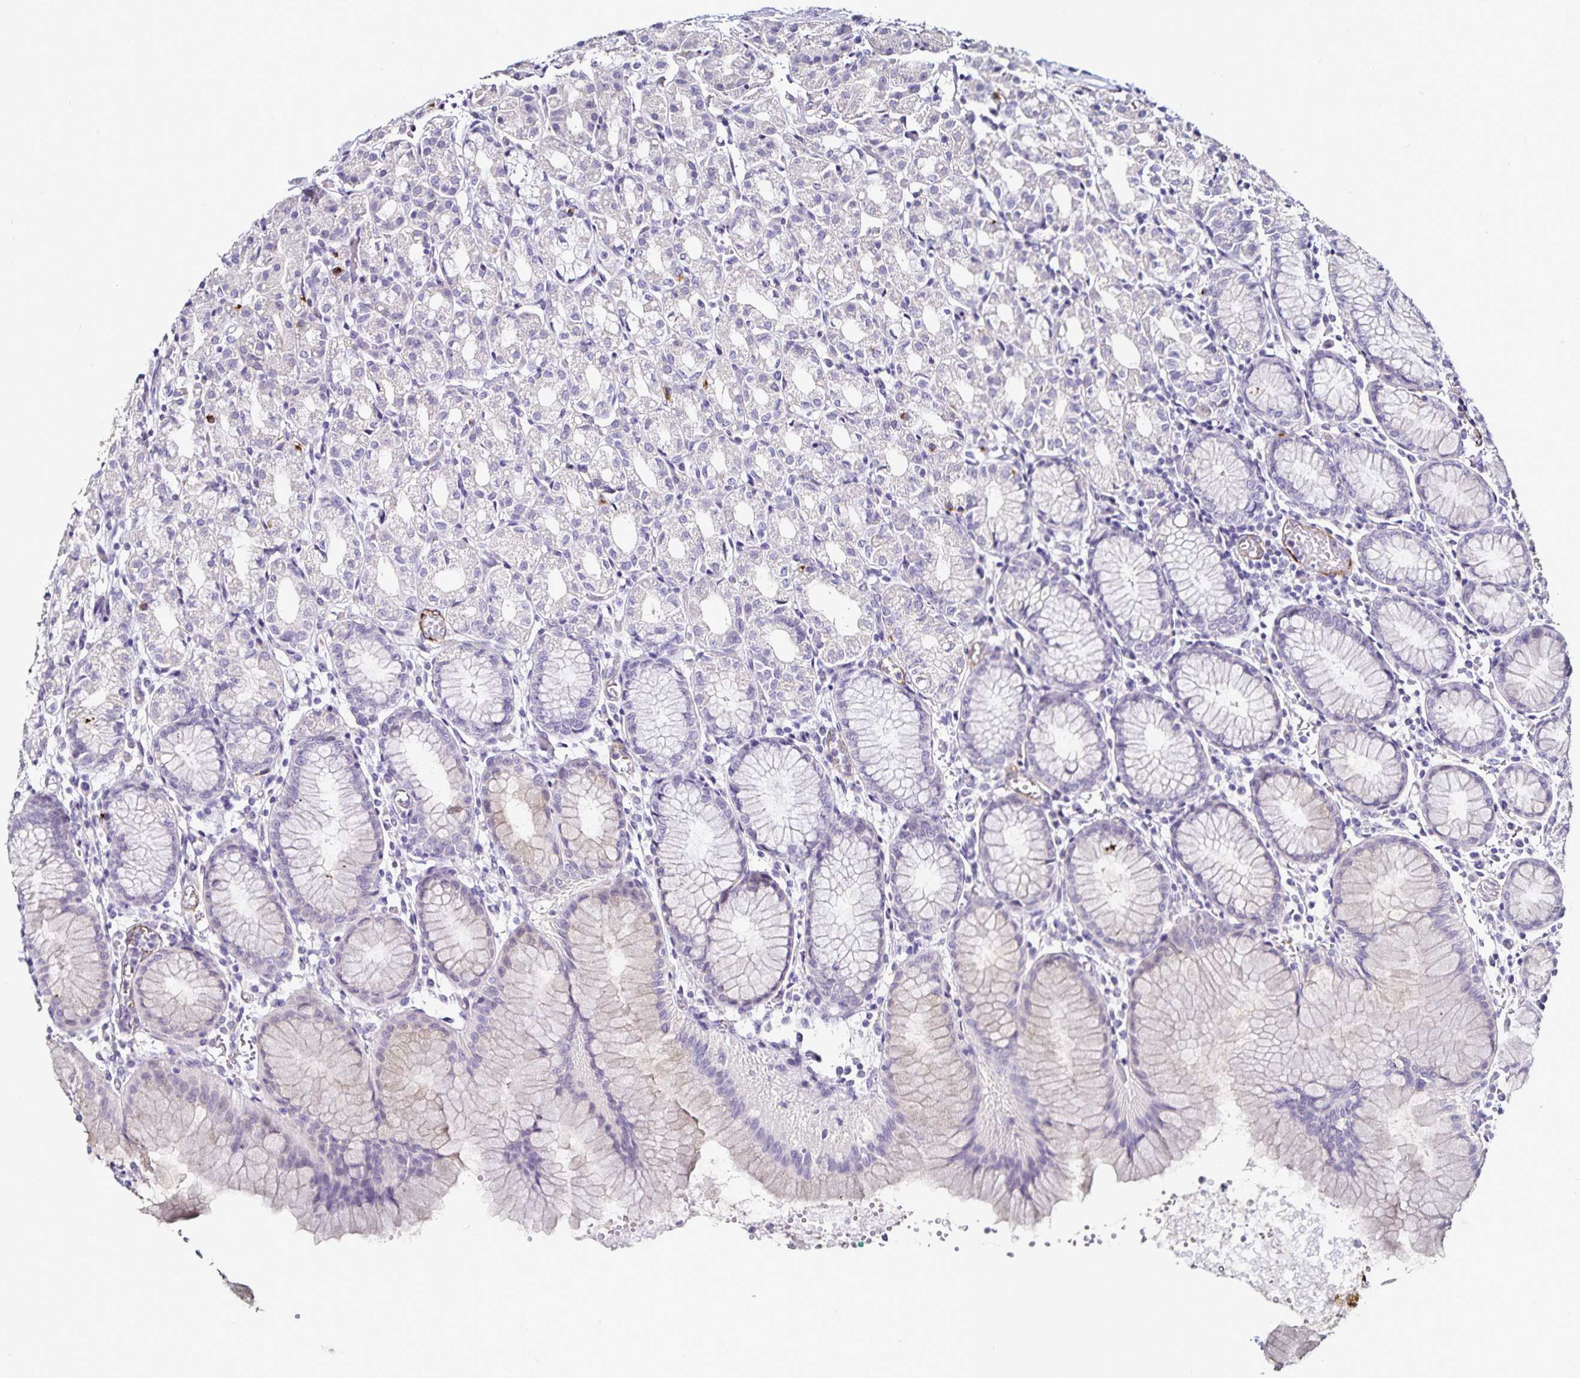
{"staining": {"intensity": "negative", "quantity": "none", "location": "none"}, "tissue": "stomach", "cell_type": "Glandular cells", "image_type": "normal", "snomed": [{"axis": "morphology", "description": "Normal tissue, NOS"}, {"axis": "topography", "description": "Stomach"}], "caption": "There is no significant expression in glandular cells of stomach. (Brightfield microscopy of DAB immunohistochemistry (IHC) at high magnification).", "gene": "TSPAN7", "patient": {"sex": "female", "age": 57}}